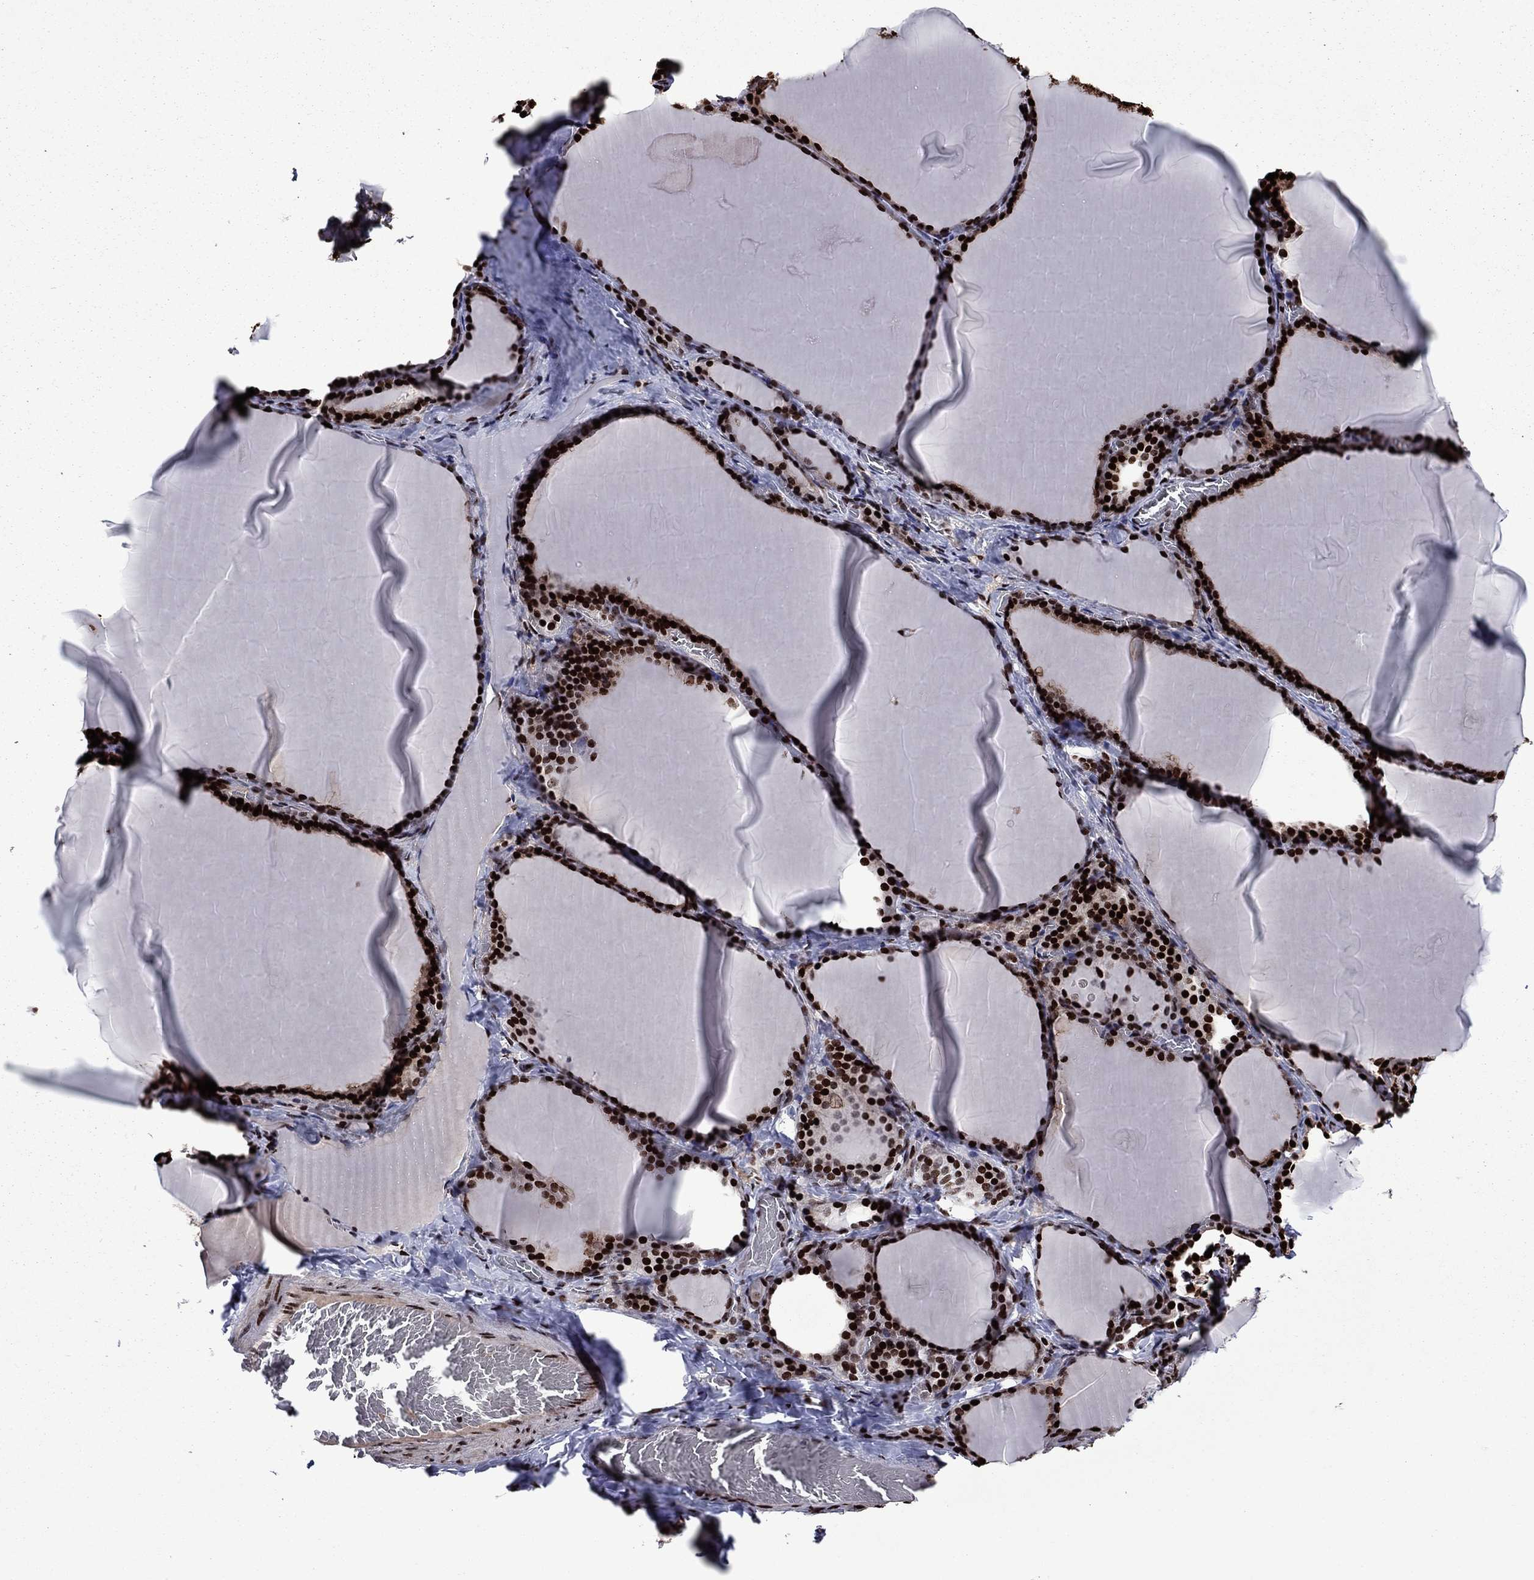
{"staining": {"intensity": "strong", "quantity": ">75%", "location": "nuclear"}, "tissue": "thyroid gland", "cell_type": "Glandular cells", "image_type": "normal", "snomed": [{"axis": "morphology", "description": "Normal tissue, NOS"}, {"axis": "morphology", "description": "Hyperplasia, NOS"}, {"axis": "topography", "description": "Thyroid gland"}], "caption": "This is a histology image of IHC staining of unremarkable thyroid gland, which shows strong positivity in the nuclear of glandular cells.", "gene": "LIMK1", "patient": {"sex": "female", "age": 27}}